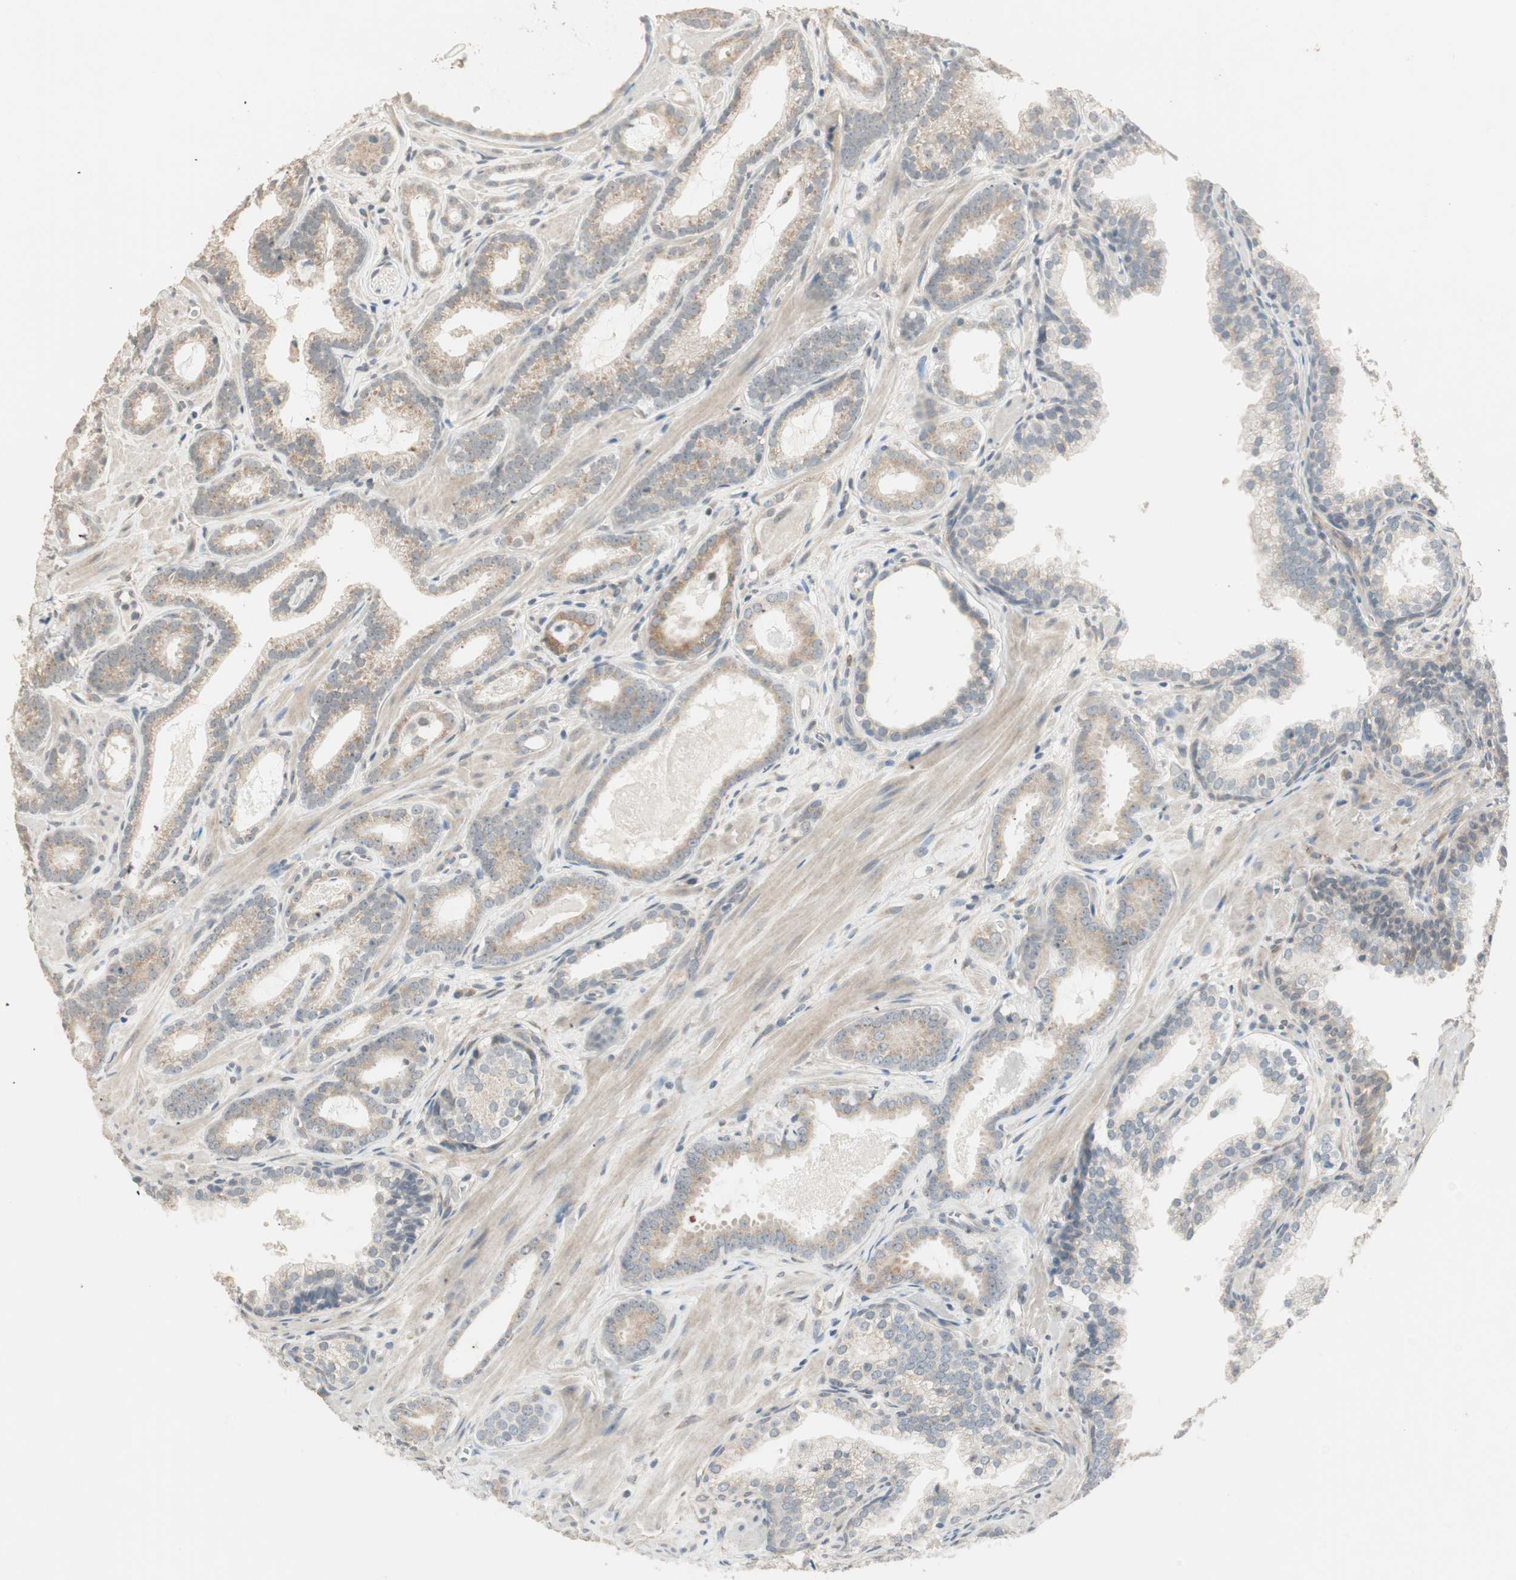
{"staining": {"intensity": "weak", "quantity": ">75%", "location": "cytoplasmic/membranous"}, "tissue": "prostate cancer", "cell_type": "Tumor cells", "image_type": "cancer", "snomed": [{"axis": "morphology", "description": "Adenocarcinoma, Low grade"}, {"axis": "topography", "description": "Prostate"}], "caption": "A histopathology image of prostate cancer stained for a protein shows weak cytoplasmic/membranous brown staining in tumor cells. (DAB IHC with brightfield microscopy, high magnification).", "gene": "TASOR", "patient": {"sex": "male", "age": 57}}